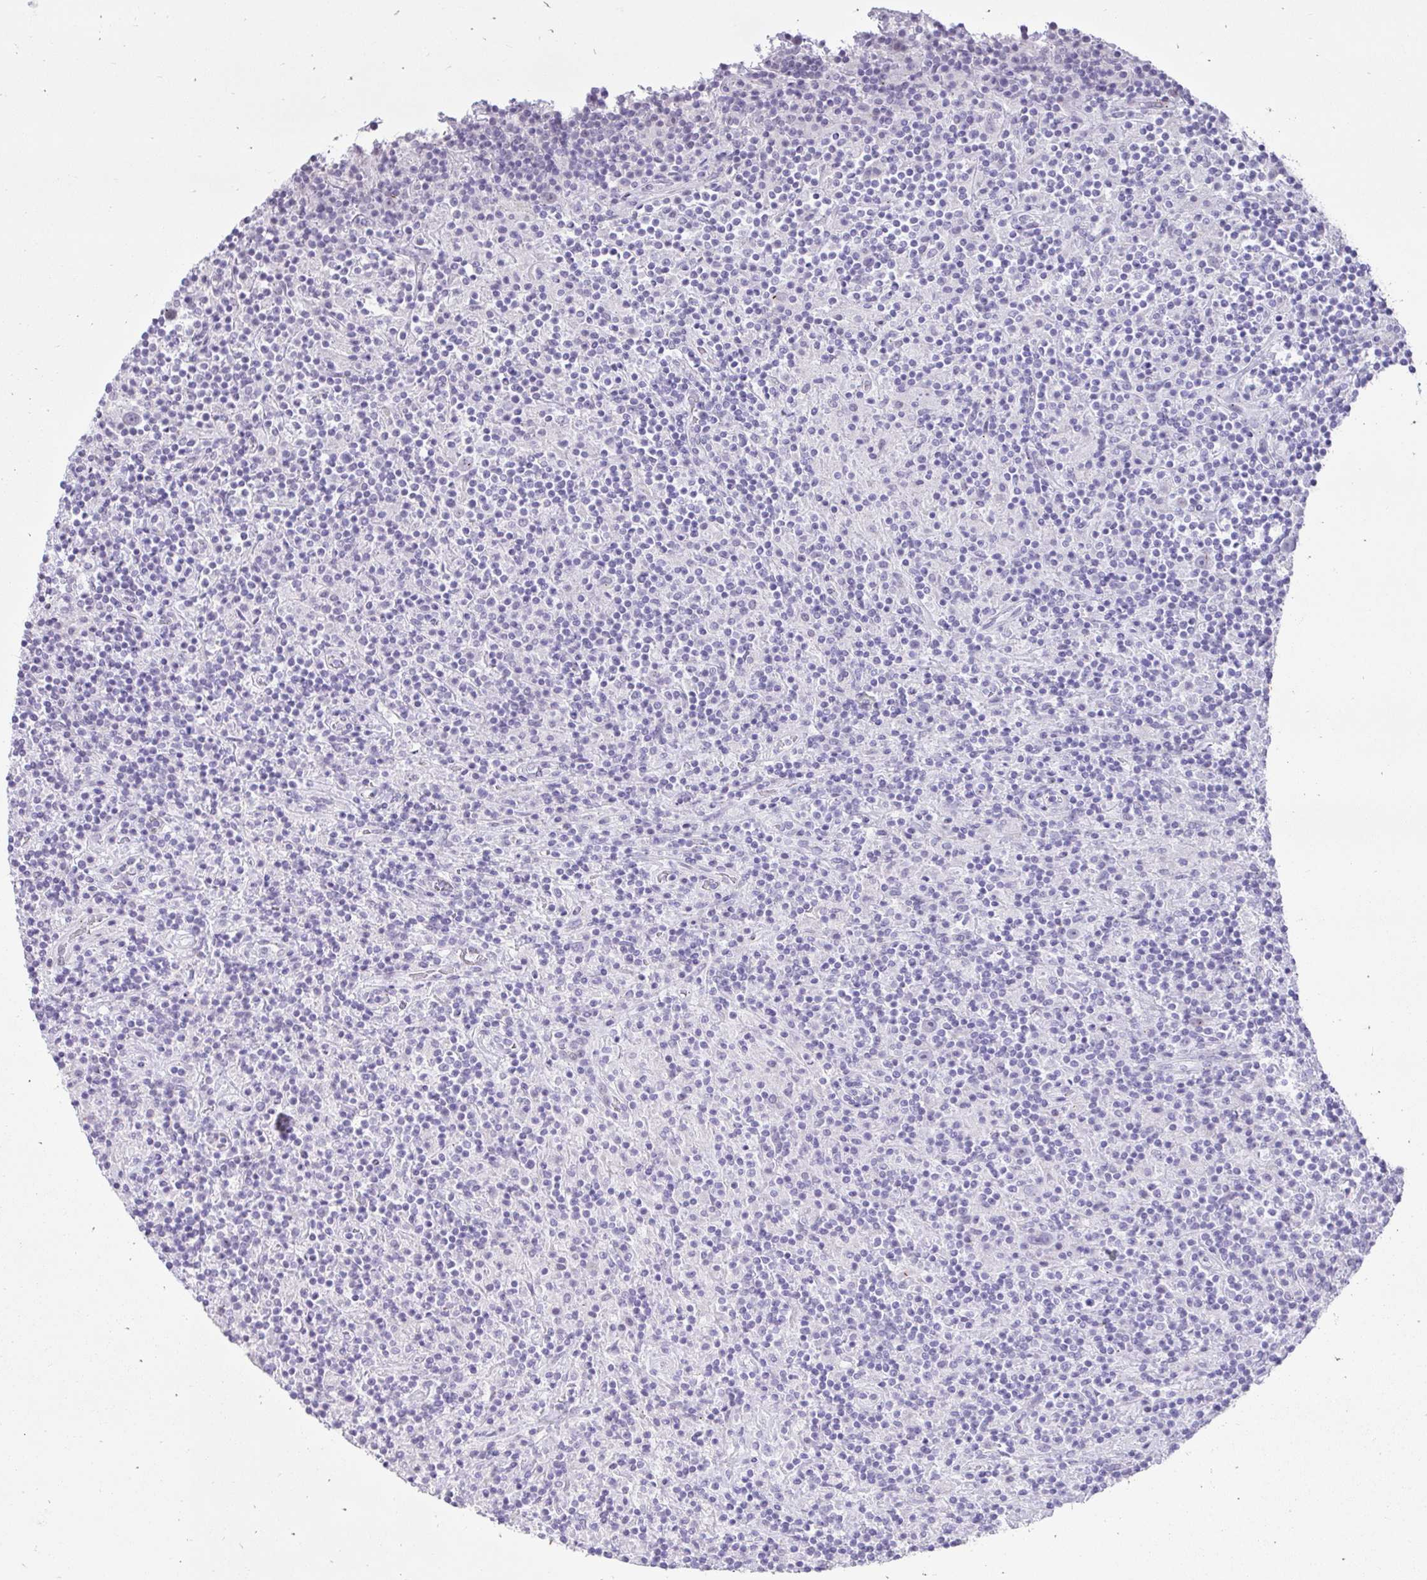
{"staining": {"intensity": "negative", "quantity": "none", "location": "none"}, "tissue": "lymphoma", "cell_type": "Tumor cells", "image_type": "cancer", "snomed": [{"axis": "morphology", "description": "Hodgkin's disease, NOS"}, {"axis": "topography", "description": "Lymph node"}], "caption": "Tumor cells are negative for protein expression in human lymphoma.", "gene": "REEP1", "patient": {"sex": "male", "age": 70}}